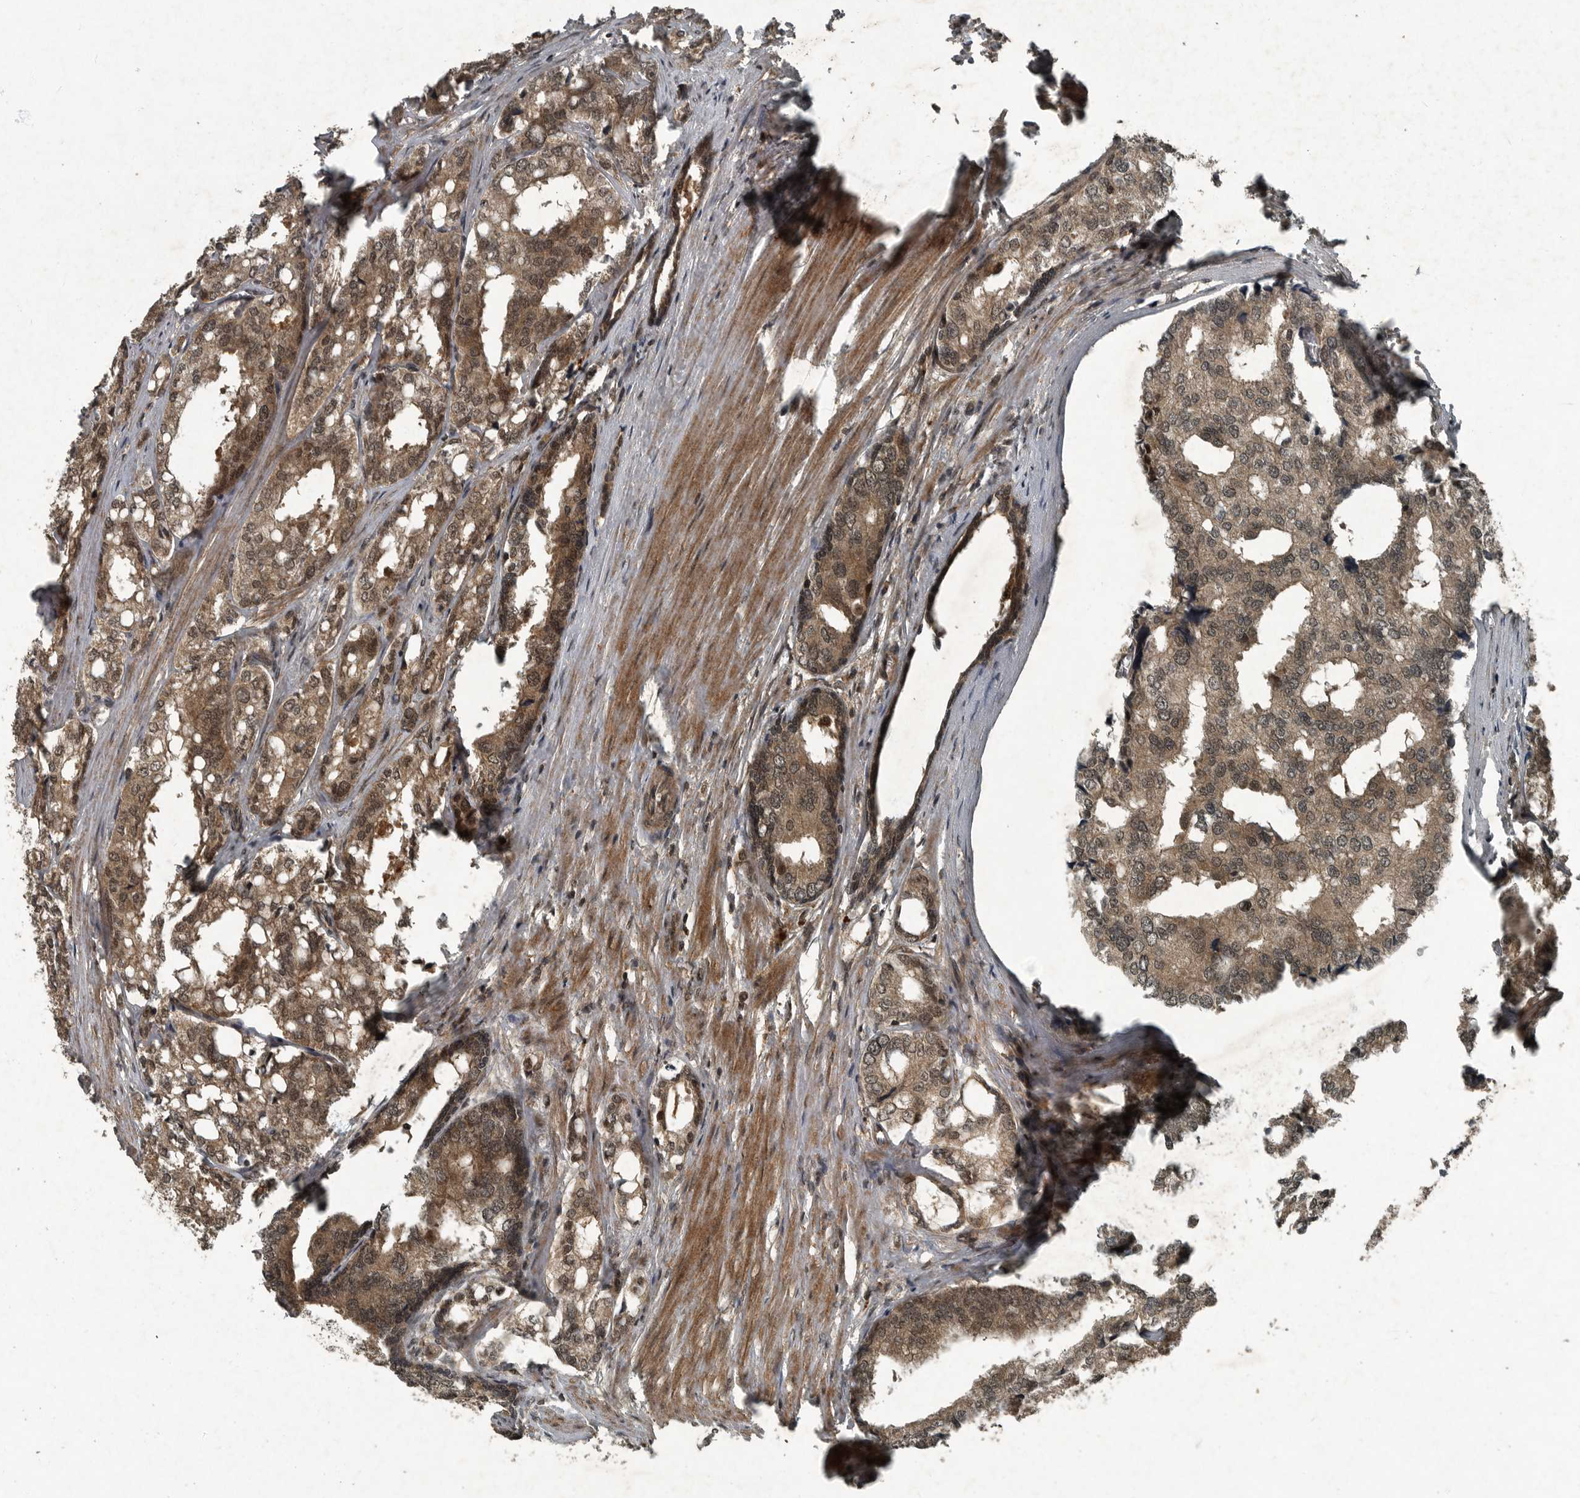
{"staining": {"intensity": "weak", "quantity": ">75%", "location": "cytoplasmic/membranous,nuclear"}, "tissue": "prostate cancer", "cell_type": "Tumor cells", "image_type": "cancer", "snomed": [{"axis": "morphology", "description": "Adenocarcinoma, High grade"}, {"axis": "topography", "description": "Prostate"}], "caption": "High-grade adenocarcinoma (prostate) stained with a brown dye demonstrates weak cytoplasmic/membranous and nuclear positive expression in about >75% of tumor cells.", "gene": "FOXO1", "patient": {"sex": "male", "age": 50}}